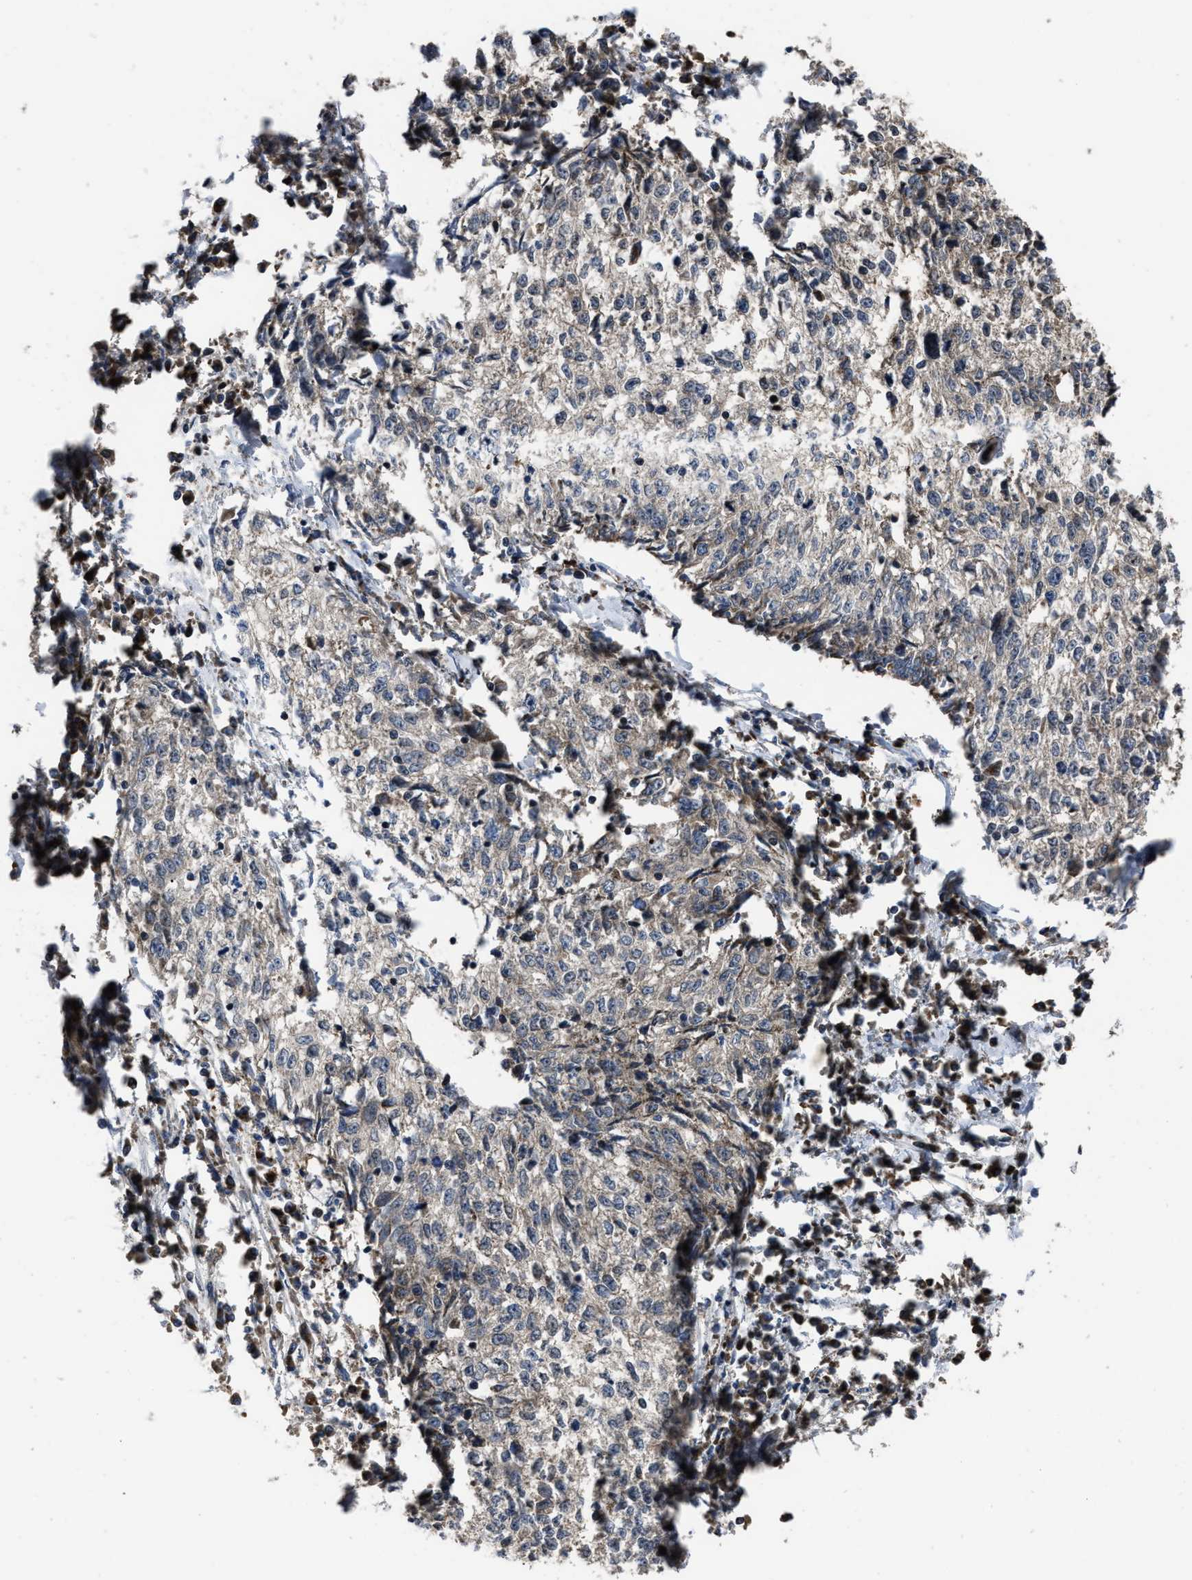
{"staining": {"intensity": "negative", "quantity": "none", "location": "none"}, "tissue": "cervical cancer", "cell_type": "Tumor cells", "image_type": "cancer", "snomed": [{"axis": "morphology", "description": "Squamous cell carcinoma, NOS"}, {"axis": "topography", "description": "Cervix"}], "caption": "DAB (3,3'-diaminobenzidine) immunohistochemical staining of cervical cancer displays no significant positivity in tumor cells. (Brightfield microscopy of DAB immunohistochemistry at high magnification).", "gene": "PASK", "patient": {"sex": "female", "age": 57}}